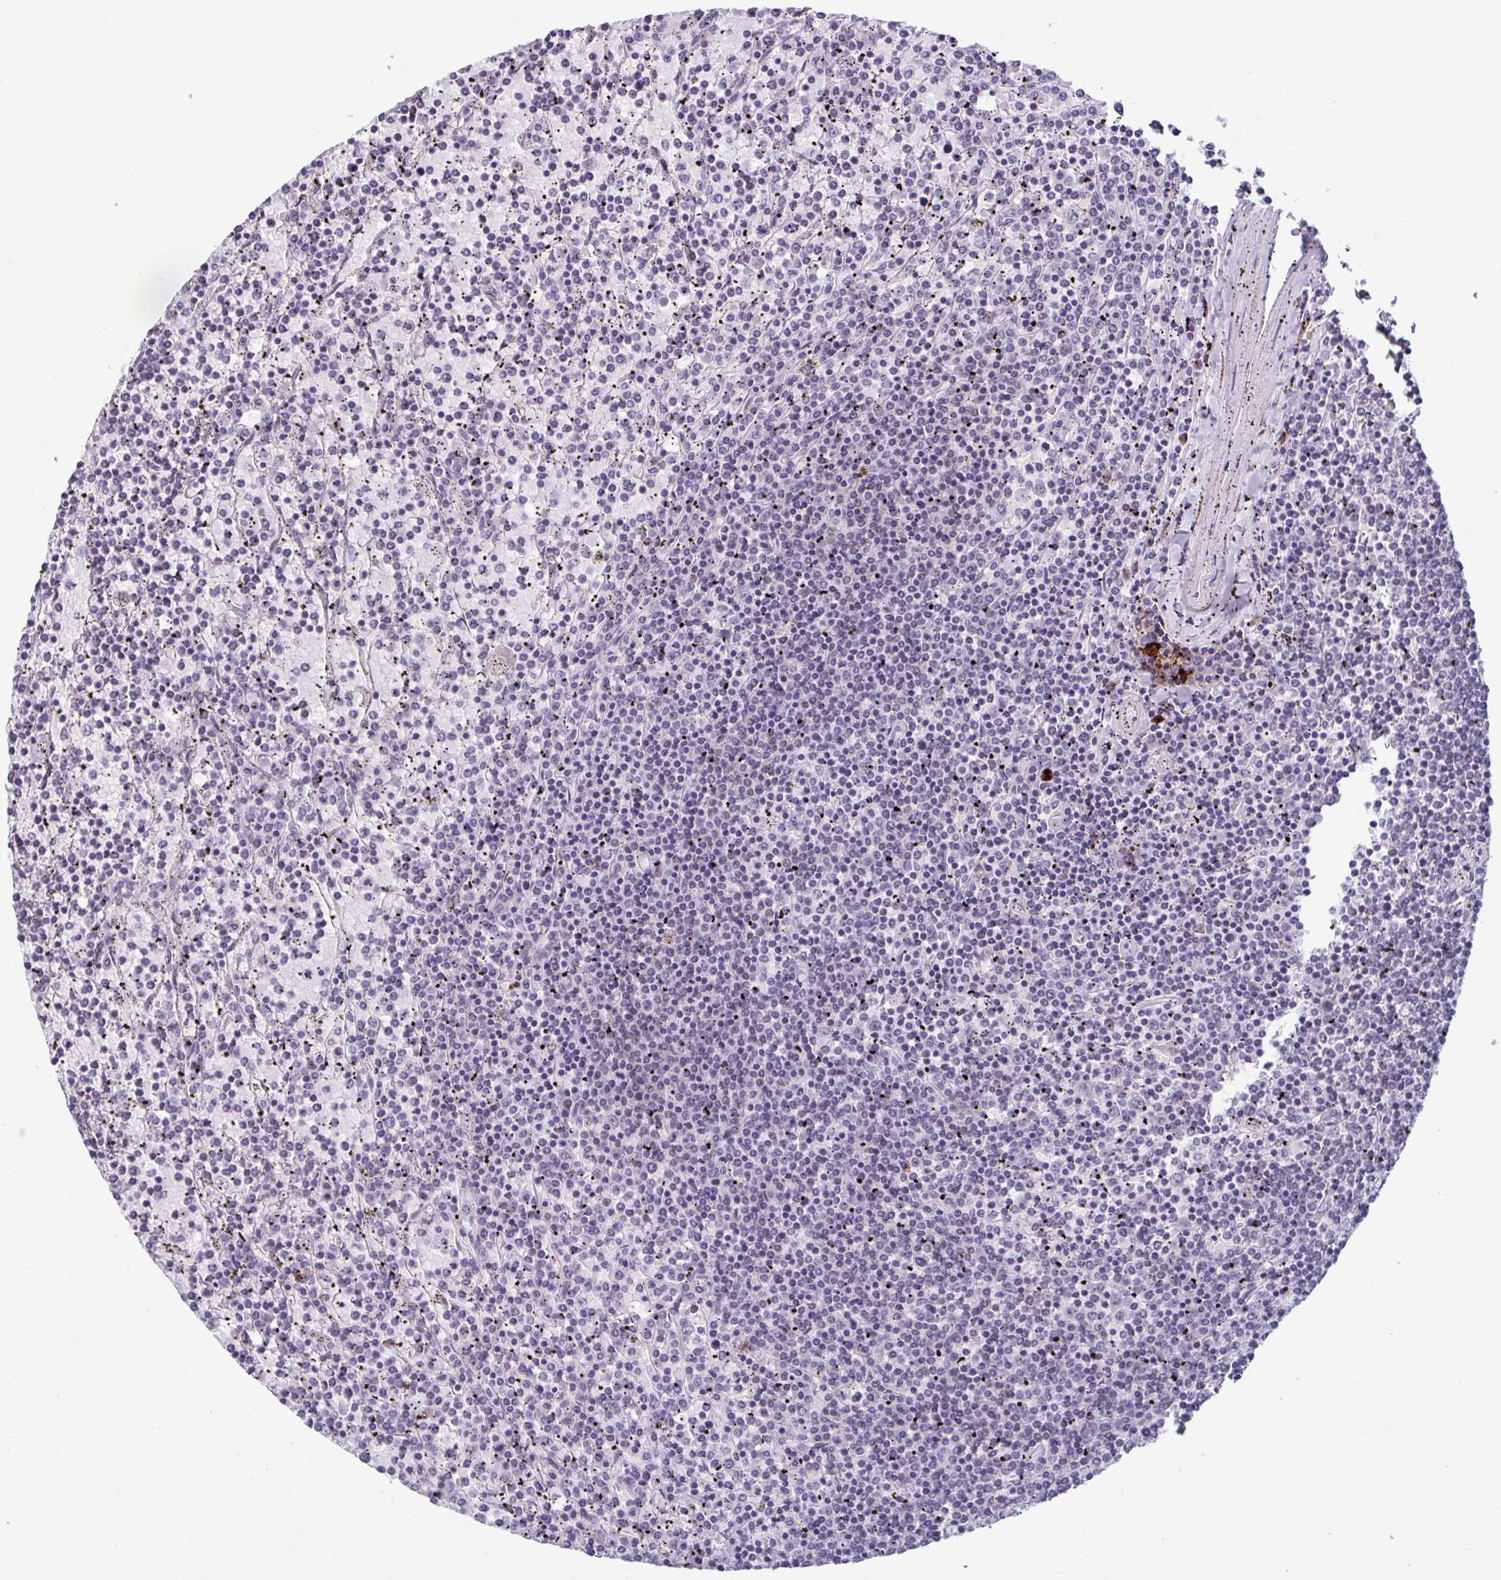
{"staining": {"intensity": "negative", "quantity": "none", "location": "none"}, "tissue": "lymphoma", "cell_type": "Tumor cells", "image_type": "cancer", "snomed": [{"axis": "morphology", "description": "Malignant lymphoma, non-Hodgkin's type, Low grade"}, {"axis": "topography", "description": "Spleen"}], "caption": "High power microscopy photomicrograph of an immunohistochemistry image of low-grade malignant lymphoma, non-Hodgkin's type, revealing no significant staining in tumor cells.", "gene": "RBM7", "patient": {"sex": "female", "age": 77}}